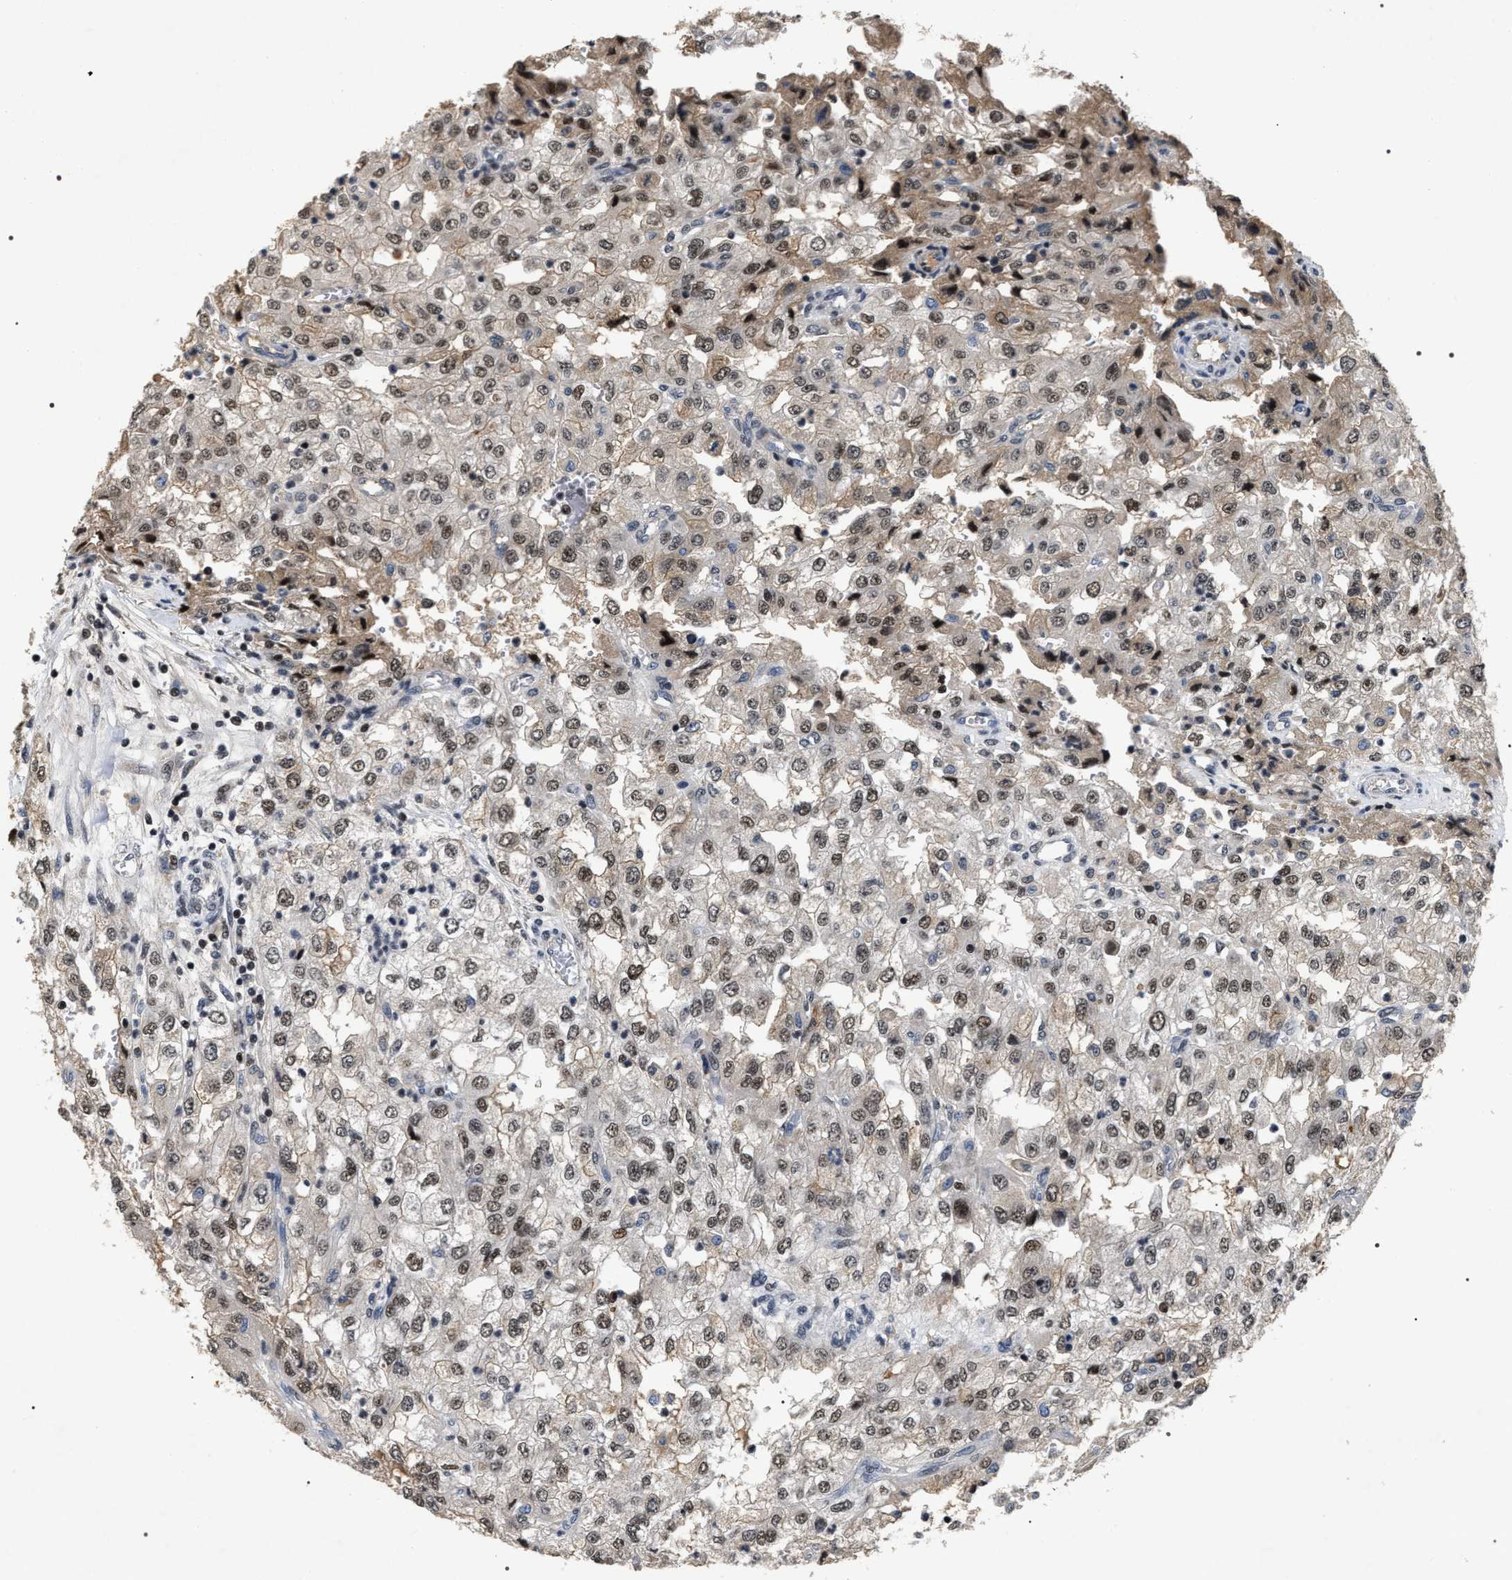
{"staining": {"intensity": "moderate", "quantity": ">75%", "location": "cytoplasmic/membranous,nuclear"}, "tissue": "renal cancer", "cell_type": "Tumor cells", "image_type": "cancer", "snomed": [{"axis": "morphology", "description": "Adenocarcinoma, NOS"}, {"axis": "topography", "description": "Kidney"}], "caption": "Protein staining of renal adenocarcinoma tissue exhibits moderate cytoplasmic/membranous and nuclear positivity in approximately >75% of tumor cells. (DAB (3,3'-diaminobenzidine) IHC with brightfield microscopy, high magnification).", "gene": "C7orf25", "patient": {"sex": "female", "age": 54}}